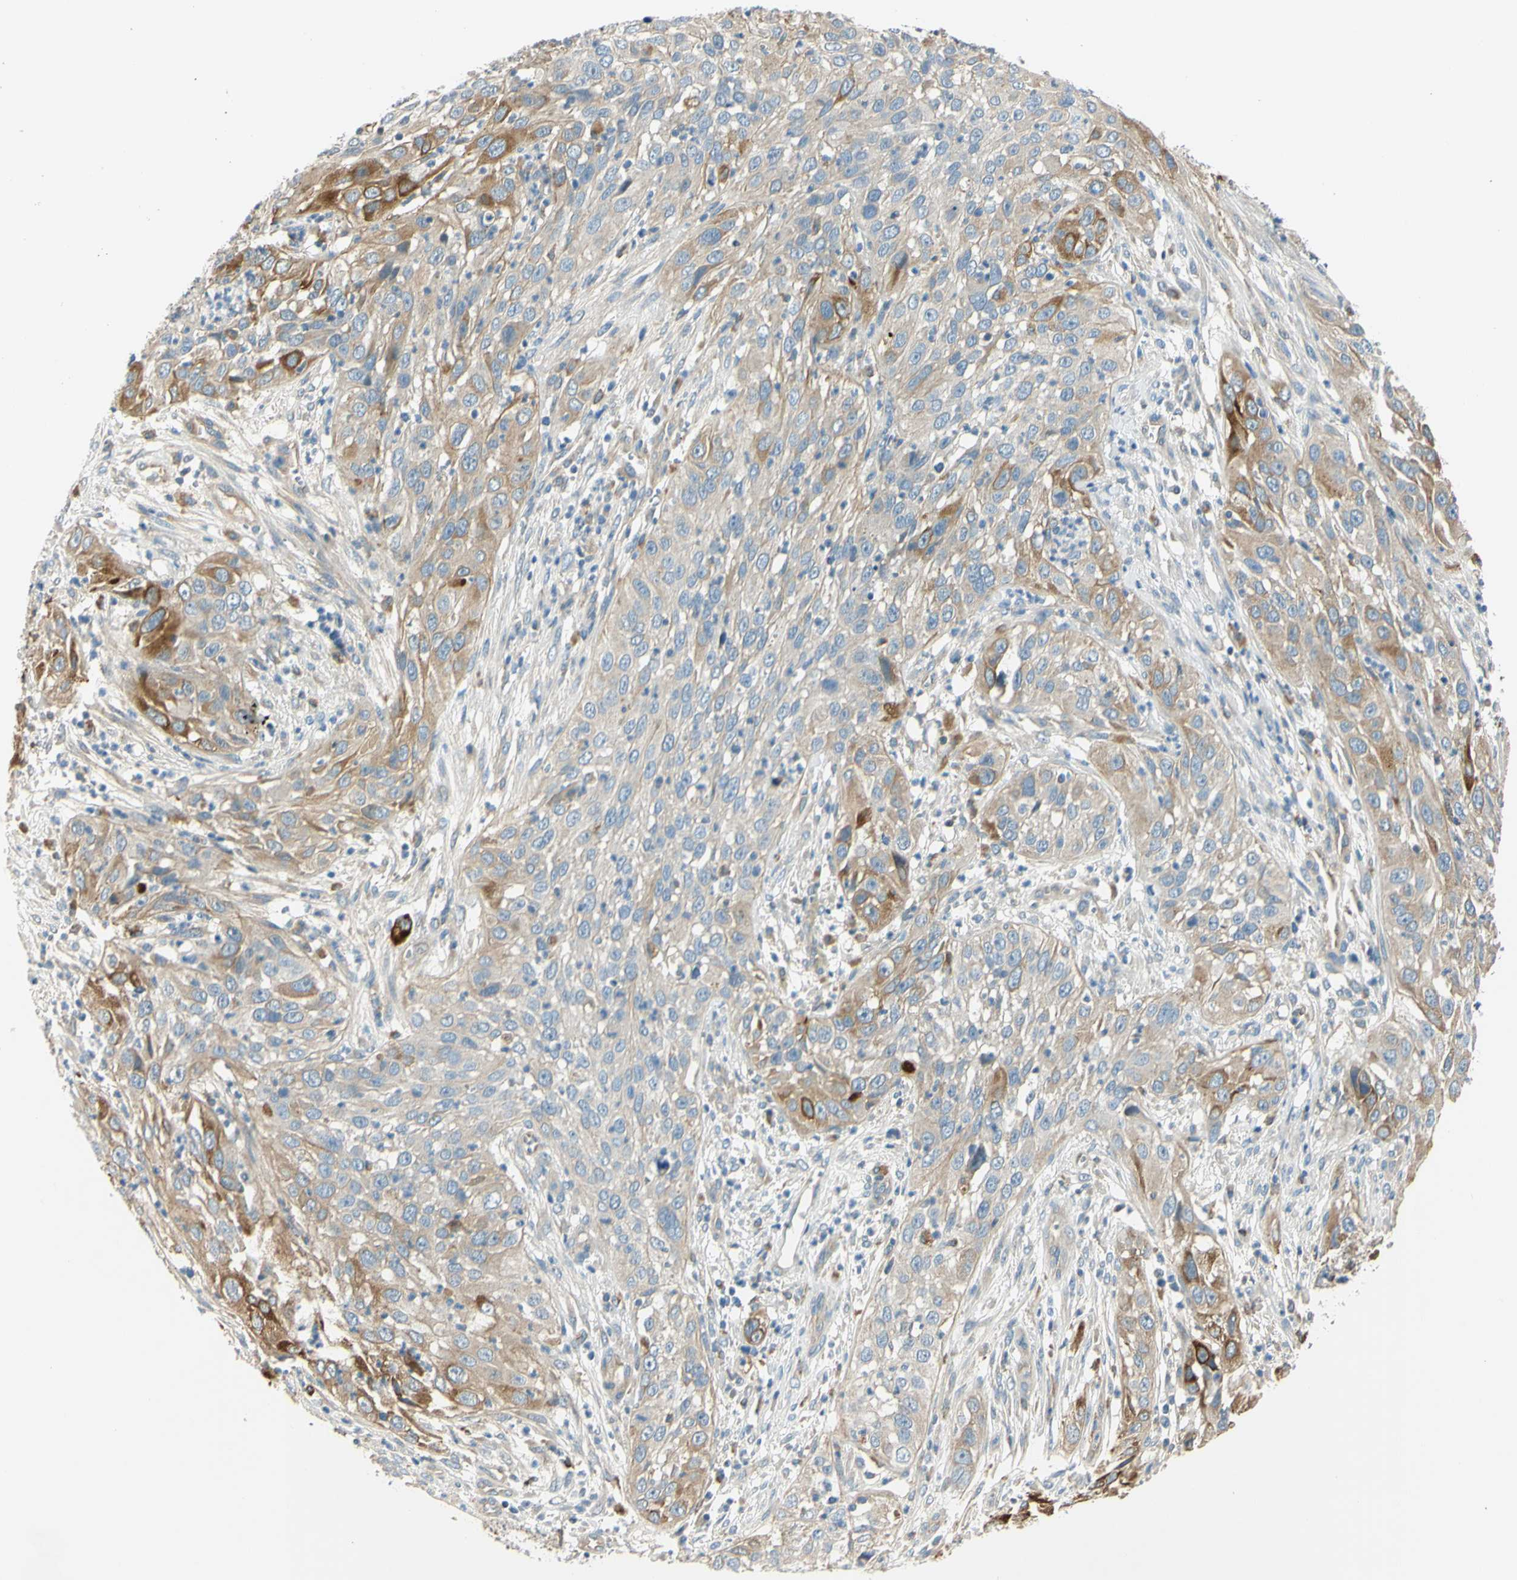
{"staining": {"intensity": "moderate", "quantity": "<25%", "location": "cytoplasmic/membranous"}, "tissue": "cervical cancer", "cell_type": "Tumor cells", "image_type": "cancer", "snomed": [{"axis": "morphology", "description": "Squamous cell carcinoma, NOS"}, {"axis": "topography", "description": "Cervix"}], "caption": "Protein analysis of squamous cell carcinoma (cervical) tissue exhibits moderate cytoplasmic/membranous positivity in approximately <25% of tumor cells.", "gene": "LAMA3", "patient": {"sex": "female", "age": 32}}